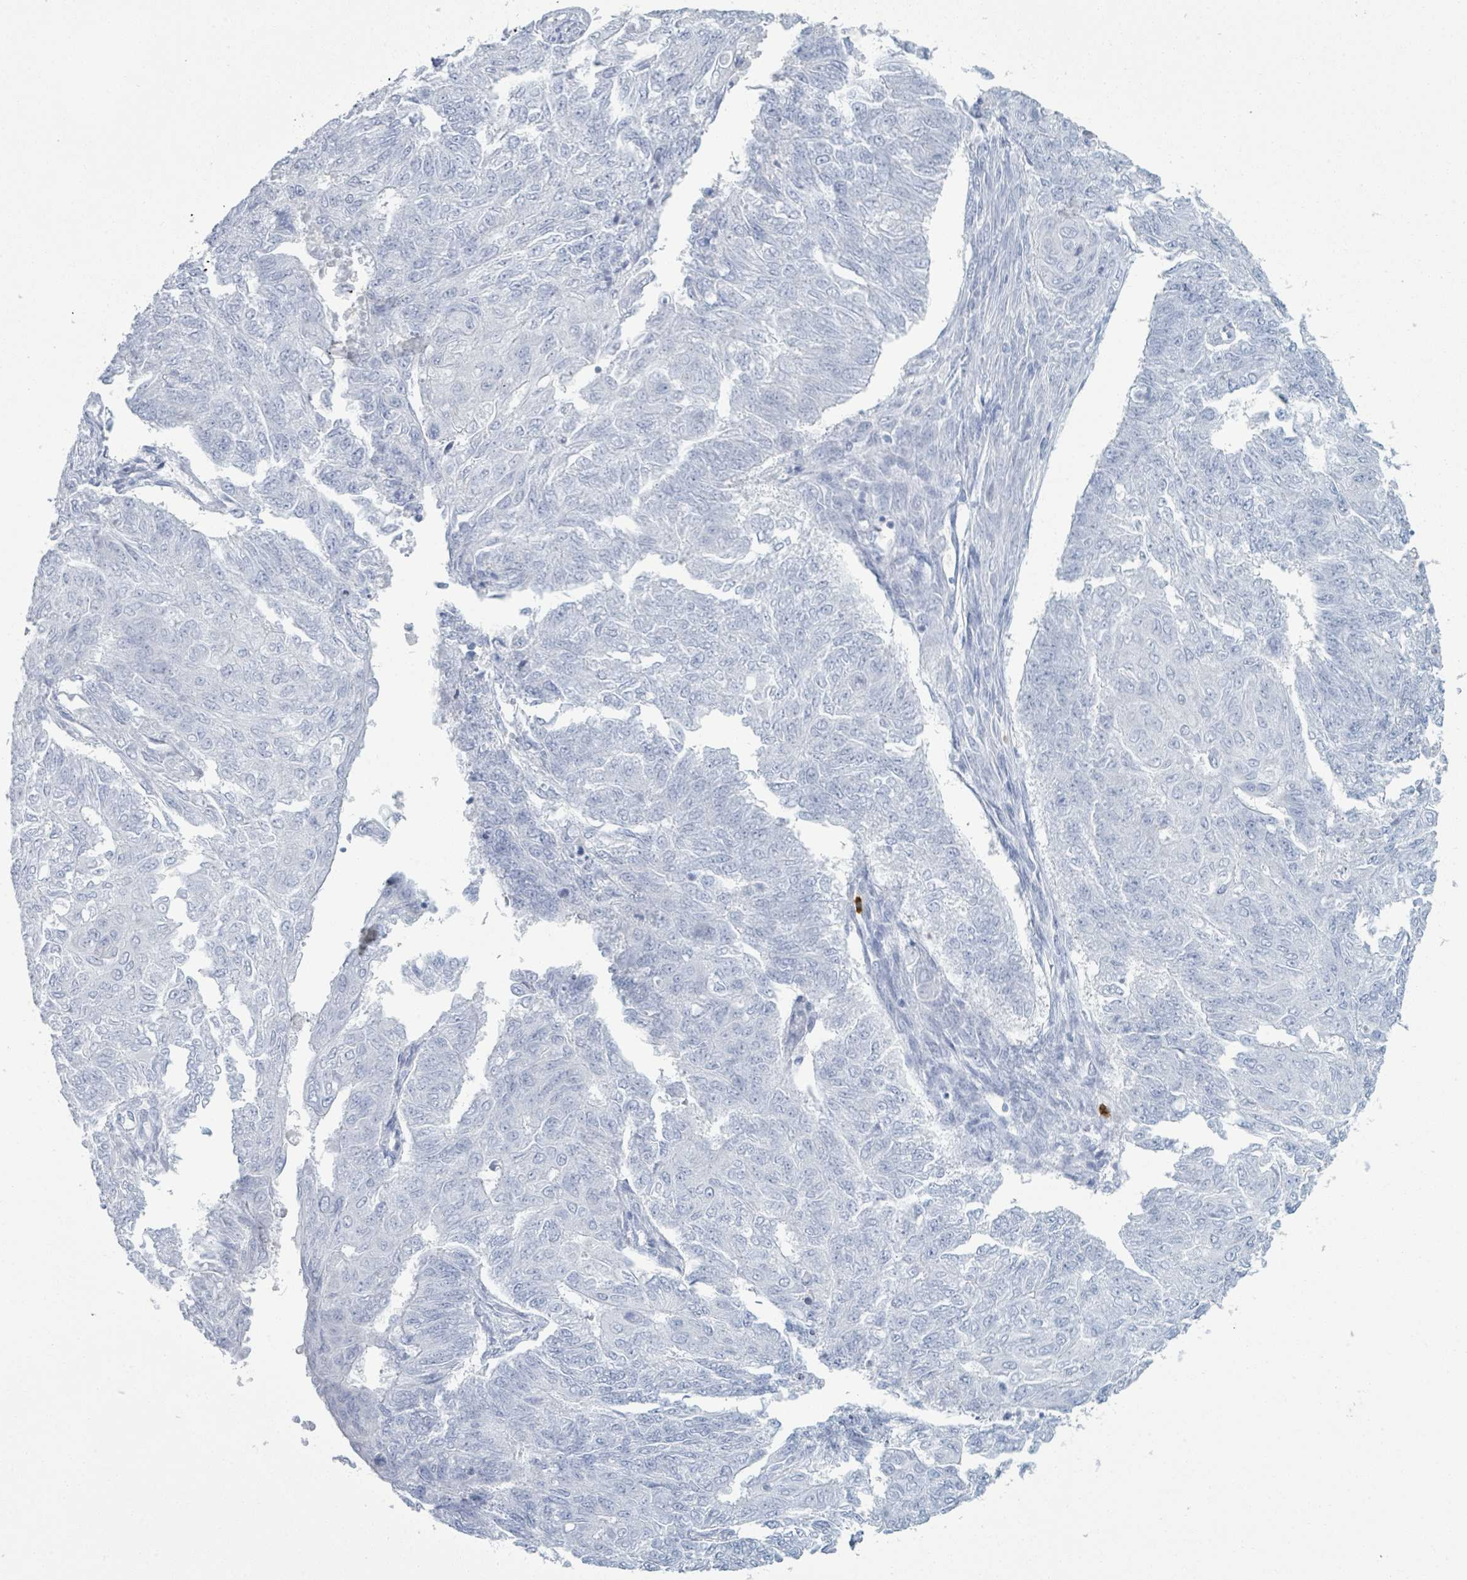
{"staining": {"intensity": "negative", "quantity": "none", "location": "none"}, "tissue": "endometrial cancer", "cell_type": "Tumor cells", "image_type": "cancer", "snomed": [{"axis": "morphology", "description": "Adenocarcinoma, NOS"}, {"axis": "topography", "description": "Endometrium"}], "caption": "Tumor cells show no significant positivity in endometrial cancer (adenocarcinoma).", "gene": "DEFA4", "patient": {"sex": "female", "age": 32}}